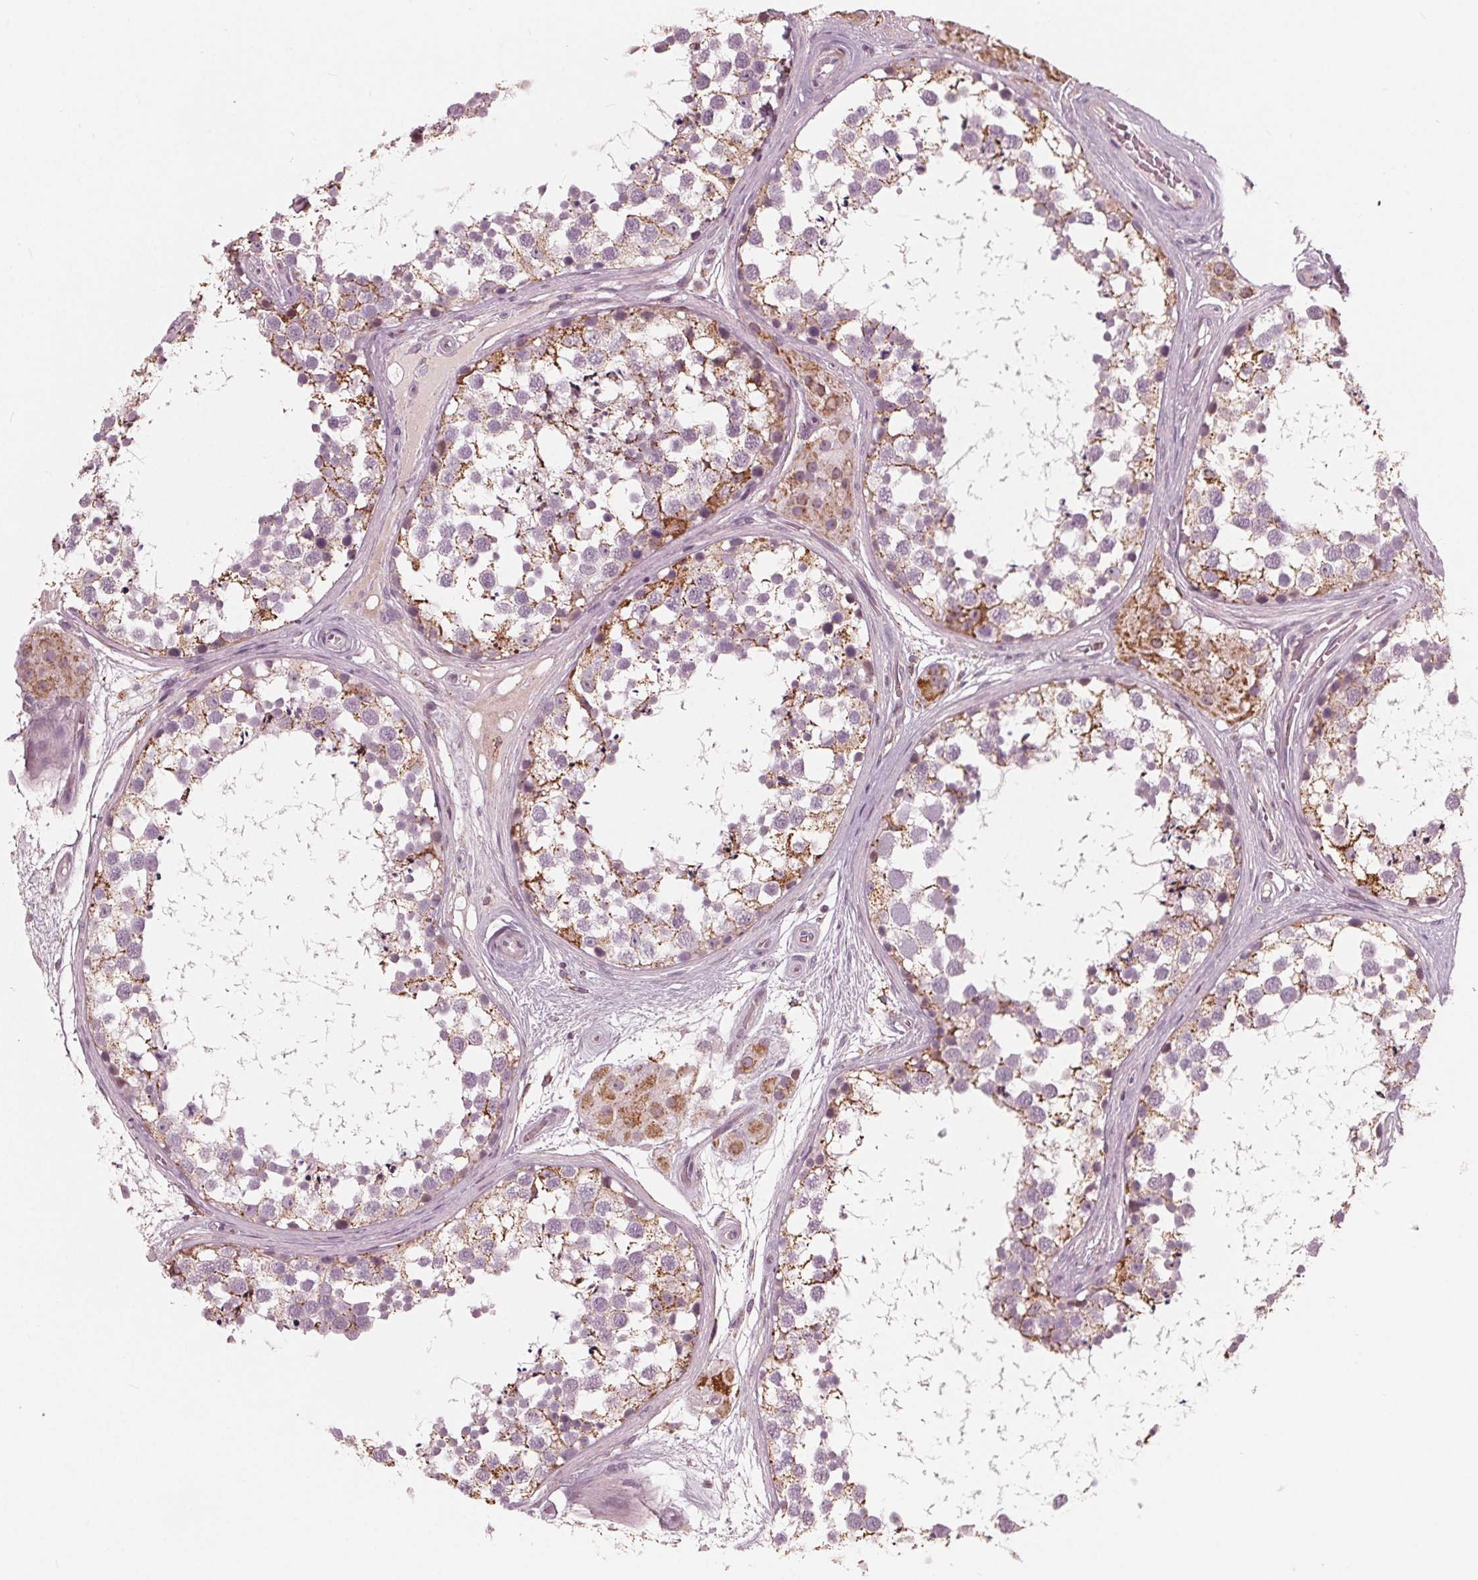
{"staining": {"intensity": "moderate", "quantity": "<25%", "location": "cytoplasmic/membranous"}, "tissue": "testis", "cell_type": "Cells in seminiferous ducts", "image_type": "normal", "snomed": [{"axis": "morphology", "description": "Normal tissue, NOS"}, {"axis": "morphology", "description": "Seminoma, NOS"}, {"axis": "topography", "description": "Testis"}], "caption": "IHC (DAB (3,3'-diaminobenzidine)) staining of normal testis exhibits moderate cytoplasmic/membranous protein expression in about <25% of cells in seminiferous ducts.", "gene": "DCAF4L2", "patient": {"sex": "male", "age": 65}}